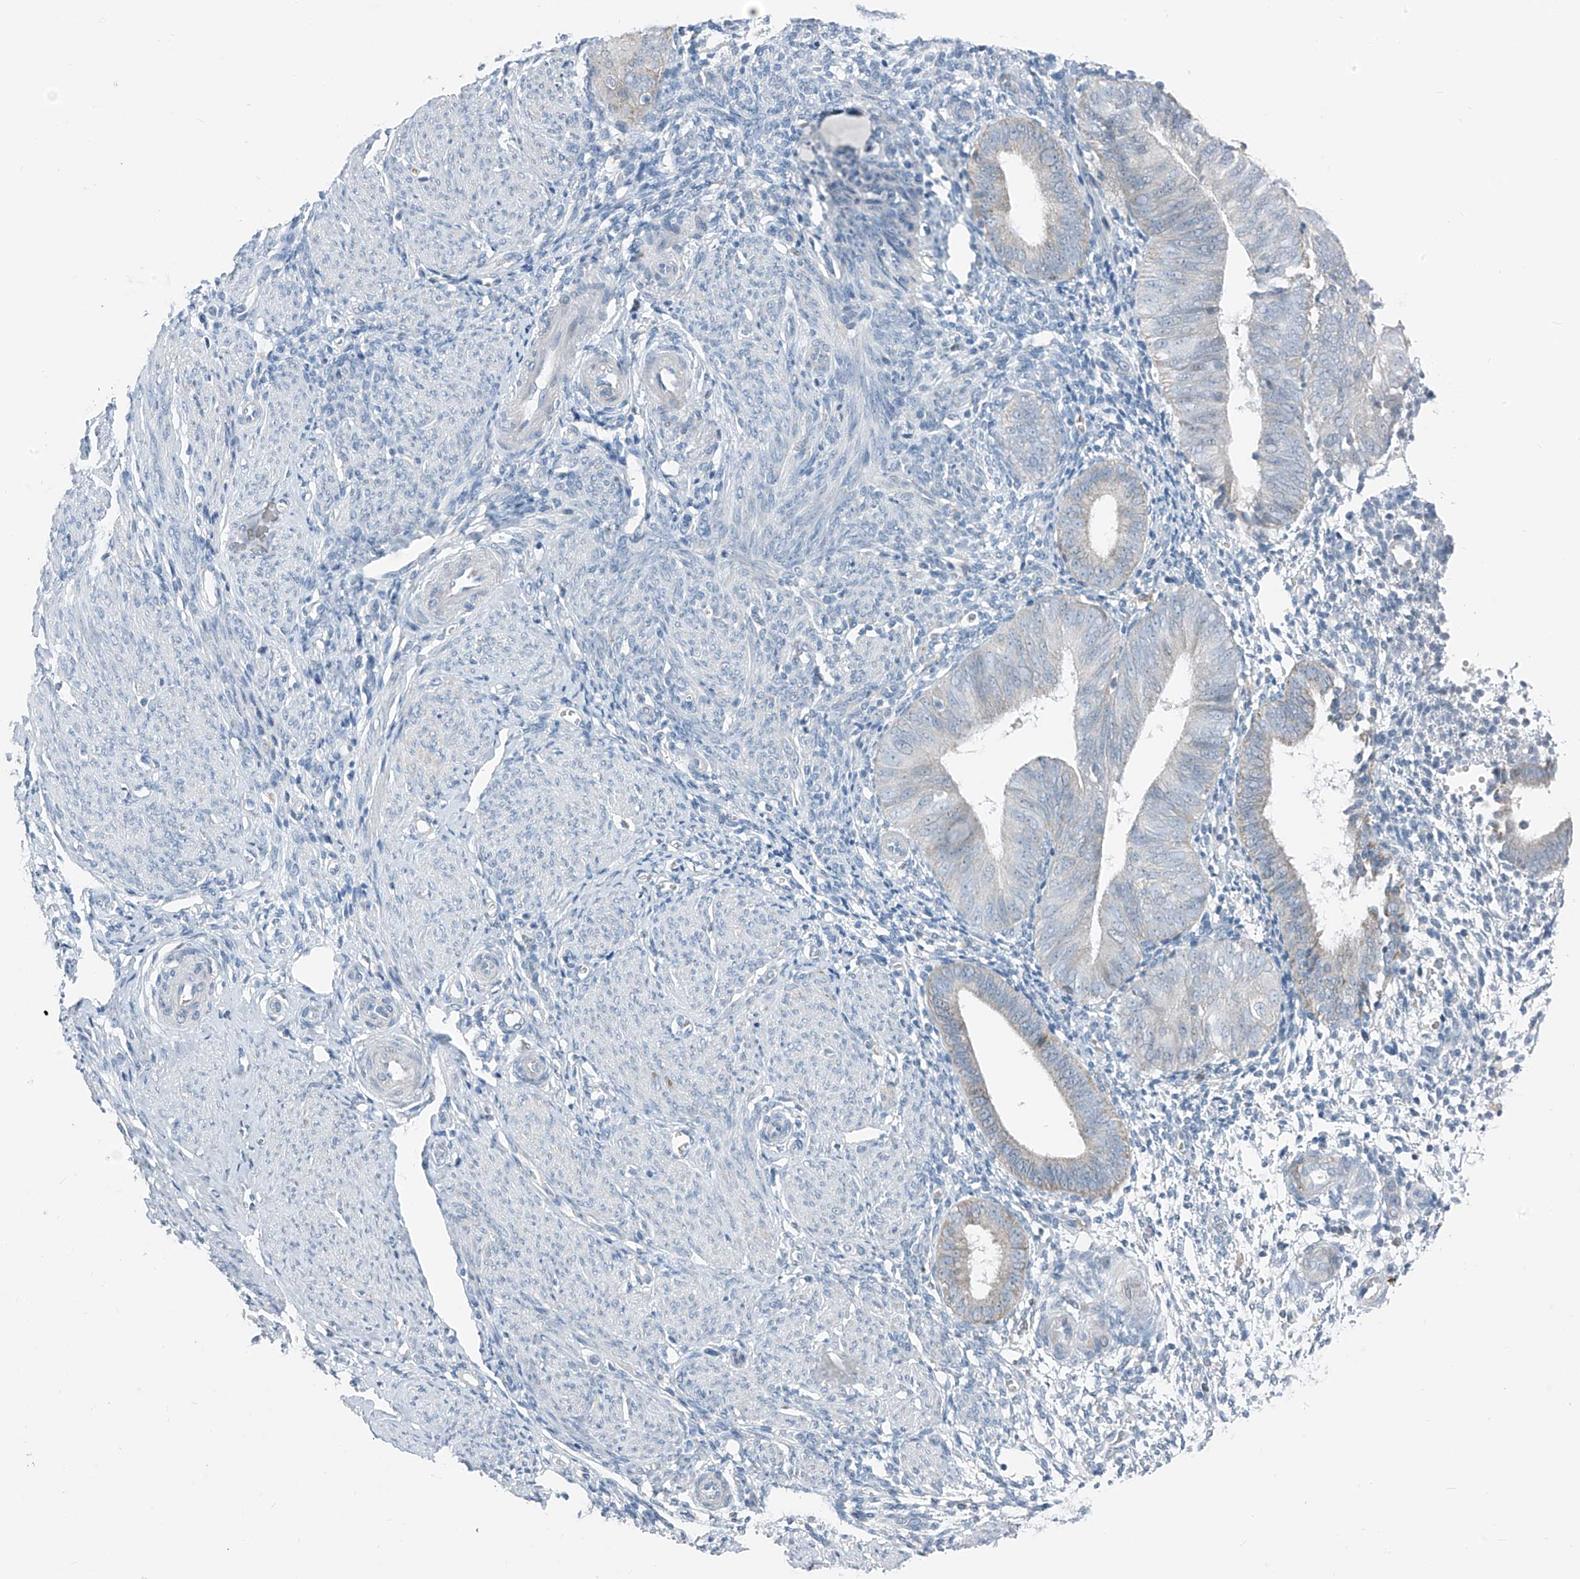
{"staining": {"intensity": "negative", "quantity": "none", "location": "none"}, "tissue": "endometrium", "cell_type": "Cells in endometrial stroma", "image_type": "normal", "snomed": [{"axis": "morphology", "description": "Normal tissue, NOS"}, {"axis": "topography", "description": "Uterus"}, {"axis": "topography", "description": "Endometrium"}], "caption": "High power microscopy histopathology image of an immunohistochemistry (IHC) image of unremarkable endometrium, revealing no significant expression in cells in endometrial stroma.", "gene": "FGD2", "patient": {"sex": "female", "age": 48}}